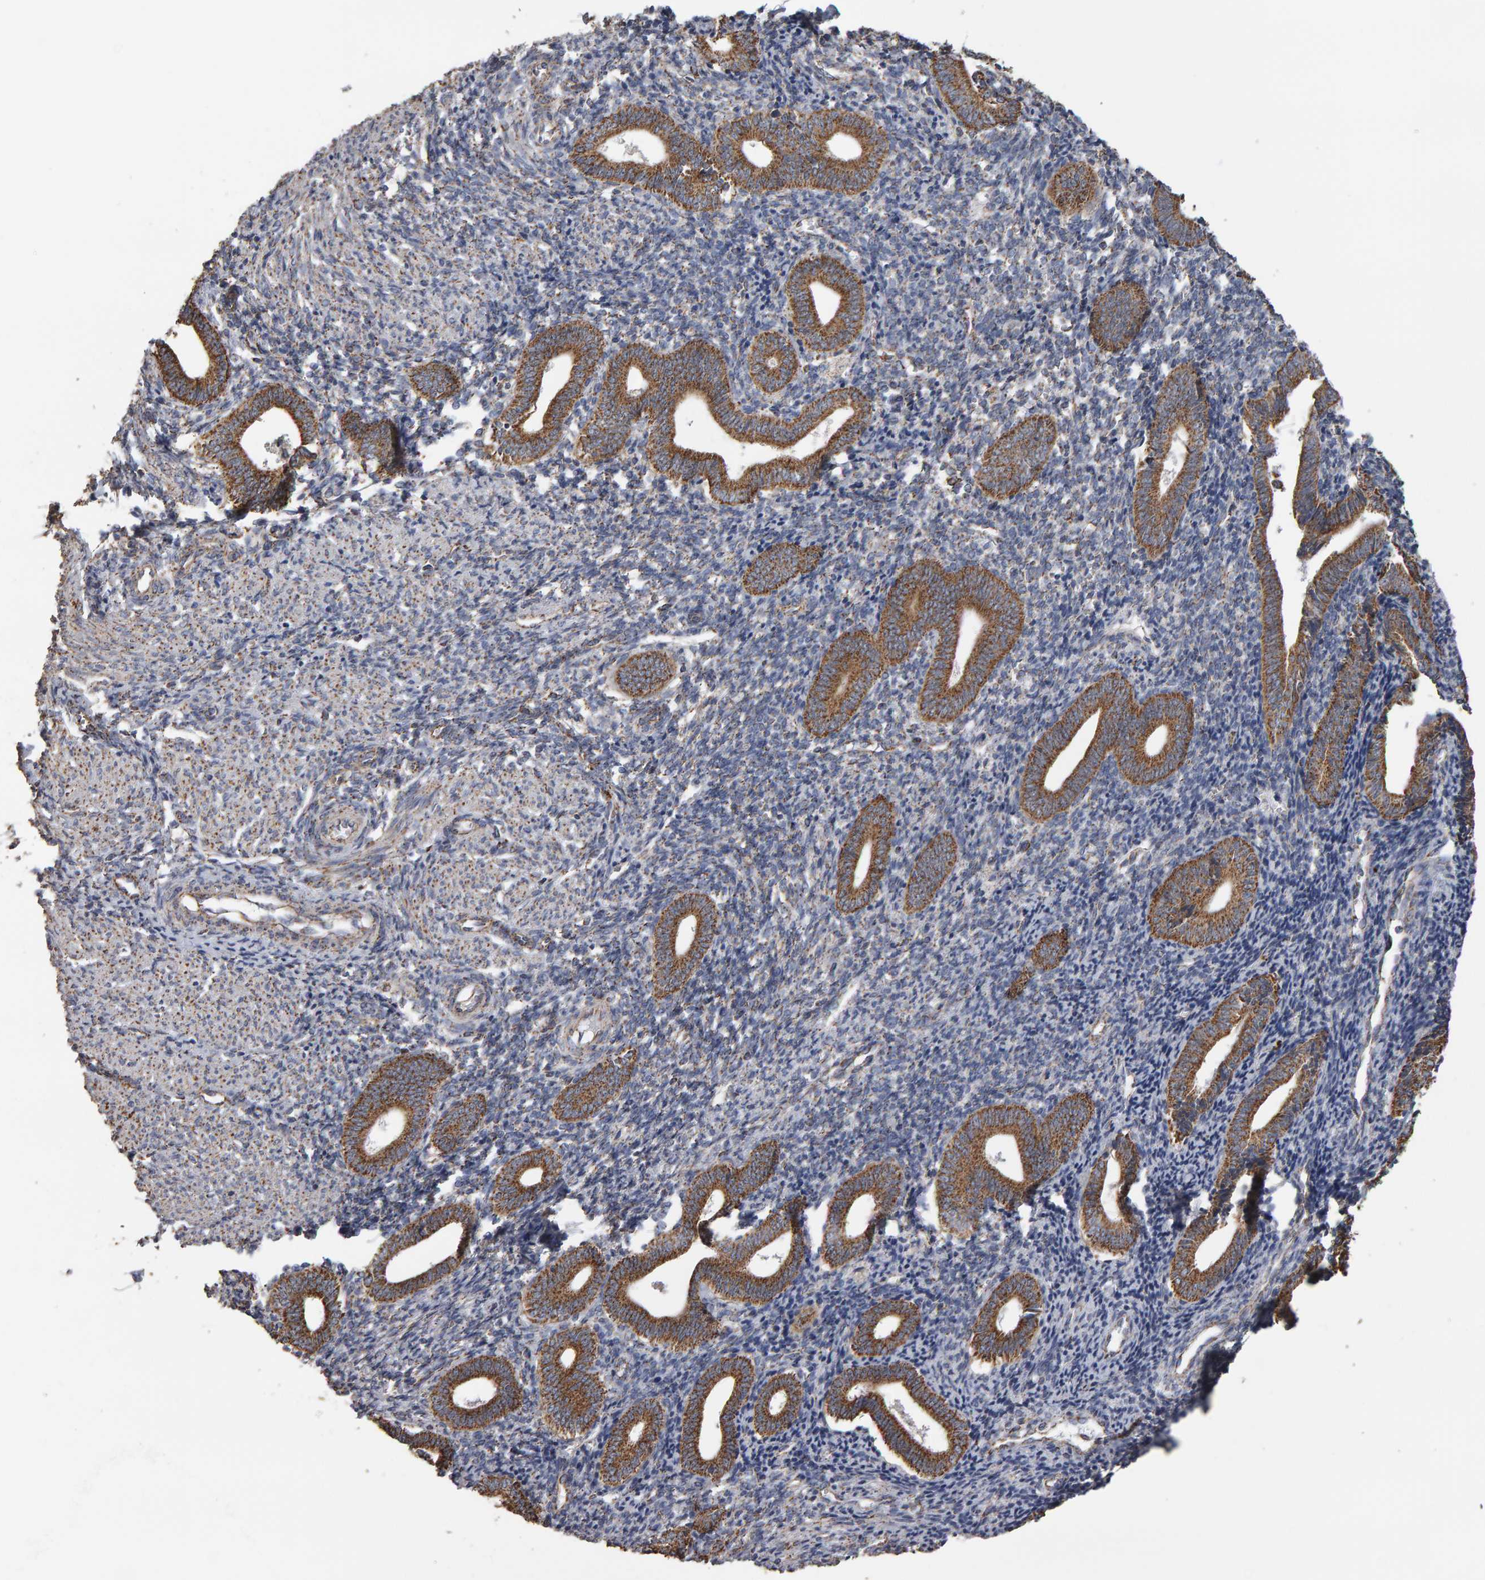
{"staining": {"intensity": "weak", "quantity": "<25%", "location": "cytoplasmic/membranous"}, "tissue": "endometrium", "cell_type": "Cells in endometrial stroma", "image_type": "normal", "snomed": [{"axis": "morphology", "description": "Normal tissue, NOS"}, {"axis": "topography", "description": "Uterus"}, {"axis": "topography", "description": "Endometrium"}], "caption": "Immunohistochemistry image of unremarkable endometrium: endometrium stained with DAB (3,3'-diaminobenzidine) demonstrates no significant protein staining in cells in endometrial stroma. (DAB immunohistochemistry (IHC) visualized using brightfield microscopy, high magnification).", "gene": "TOM1L1", "patient": {"sex": "female", "age": 33}}